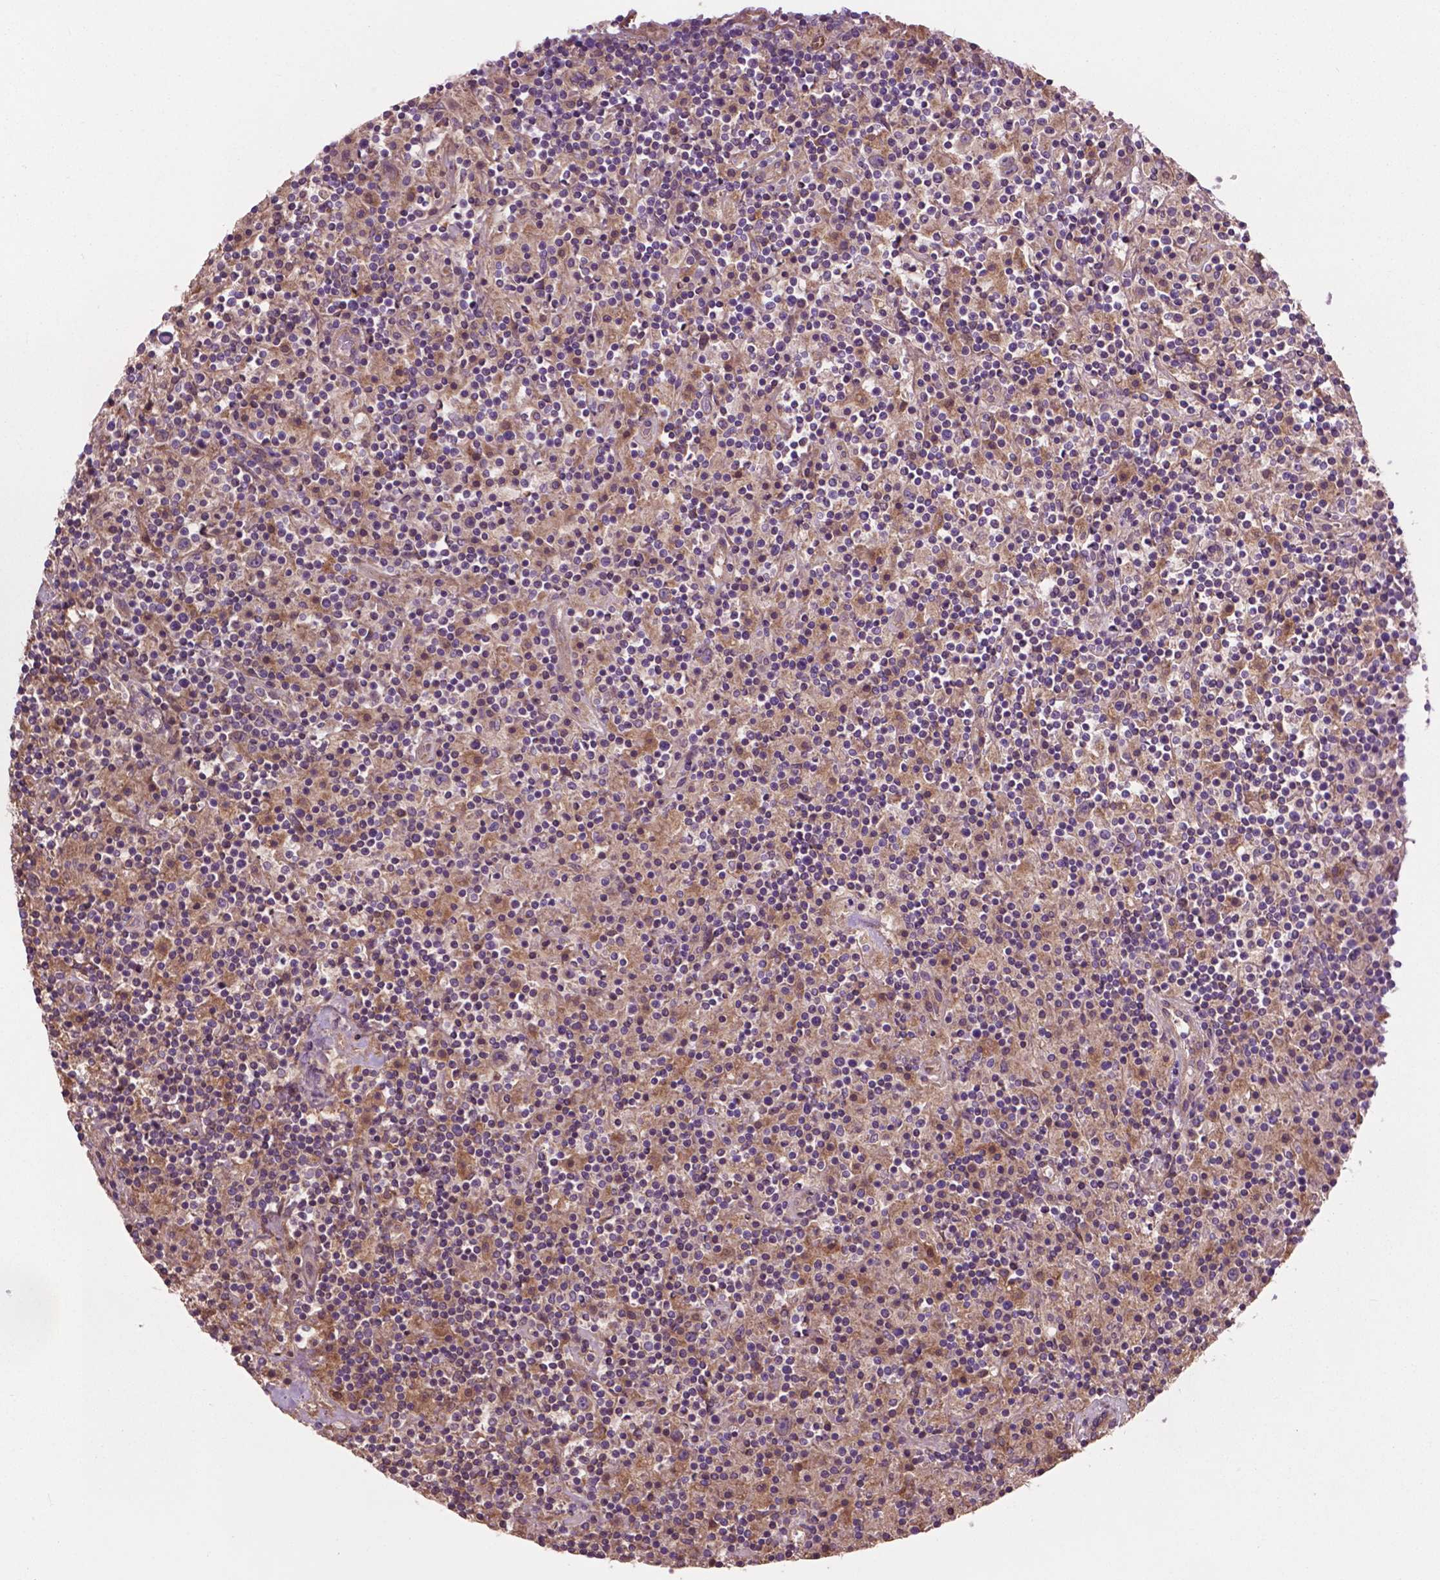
{"staining": {"intensity": "negative", "quantity": "none", "location": "none"}, "tissue": "lymphoma", "cell_type": "Tumor cells", "image_type": "cancer", "snomed": [{"axis": "morphology", "description": "Hodgkin's disease, NOS"}, {"axis": "topography", "description": "Lymph node"}], "caption": "DAB (3,3'-diaminobenzidine) immunohistochemical staining of human Hodgkin's disease displays no significant expression in tumor cells. (Stains: DAB IHC with hematoxylin counter stain, Microscopy: brightfield microscopy at high magnification).", "gene": "GJA9", "patient": {"sex": "male", "age": 70}}